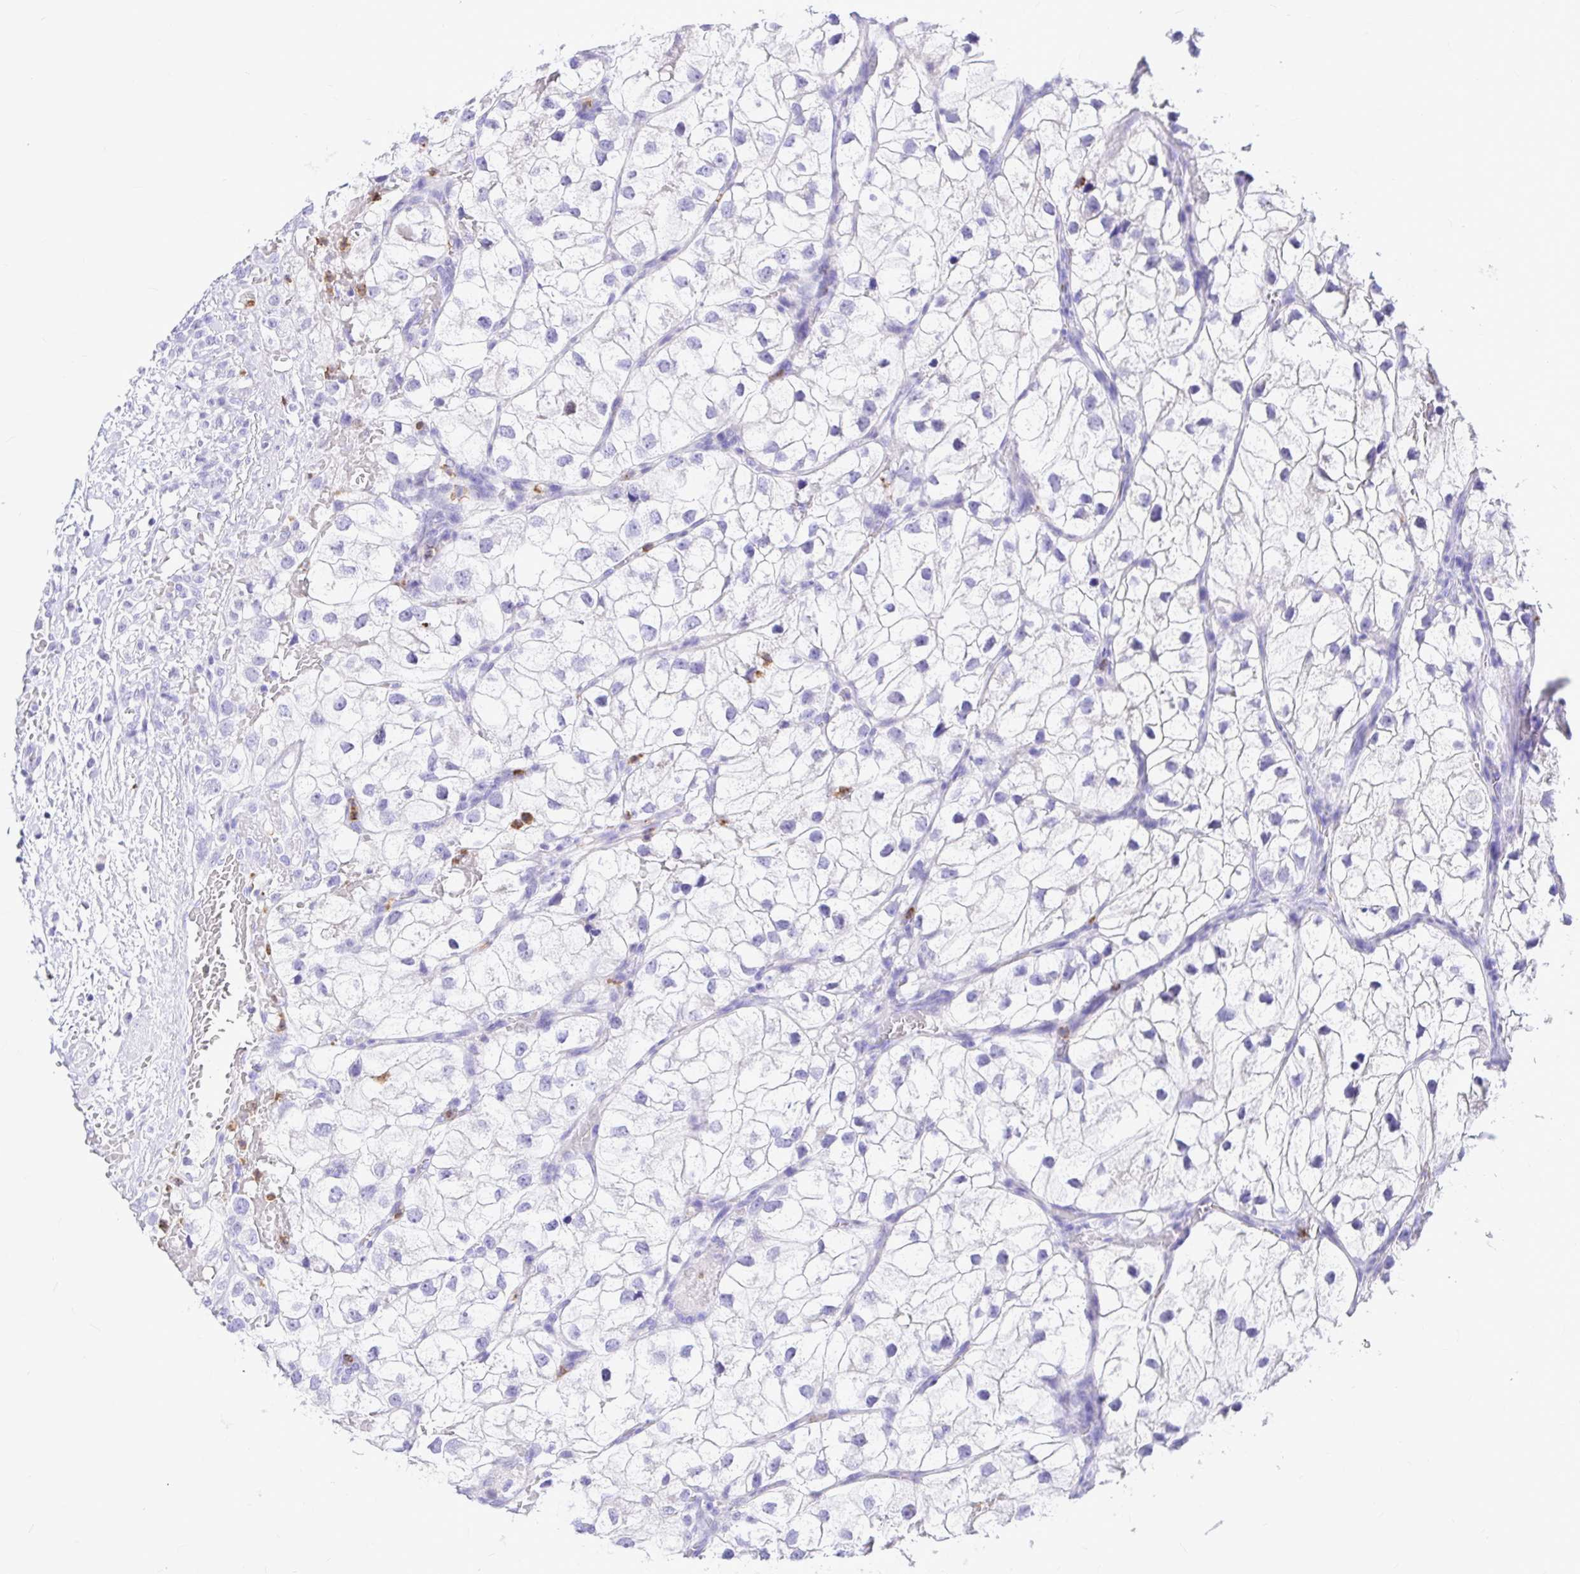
{"staining": {"intensity": "negative", "quantity": "none", "location": "none"}, "tissue": "renal cancer", "cell_type": "Tumor cells", "image_type": "cancer", "snomed": [{"axis": "morphology", "description": "Adenocarcinoma, NOS"}, {"axis": "topography", "description": "Kidney"}], "caption": "A high-resolution micrograph shows immunohistochemistry staining of renal cancer, which shows no significant expression in tumor cells. (DAB IHC visualized using brightfield microscopy, high magnification).", "gene": "CLEC1B", "patient": {"sex": "male", "age": 59}}